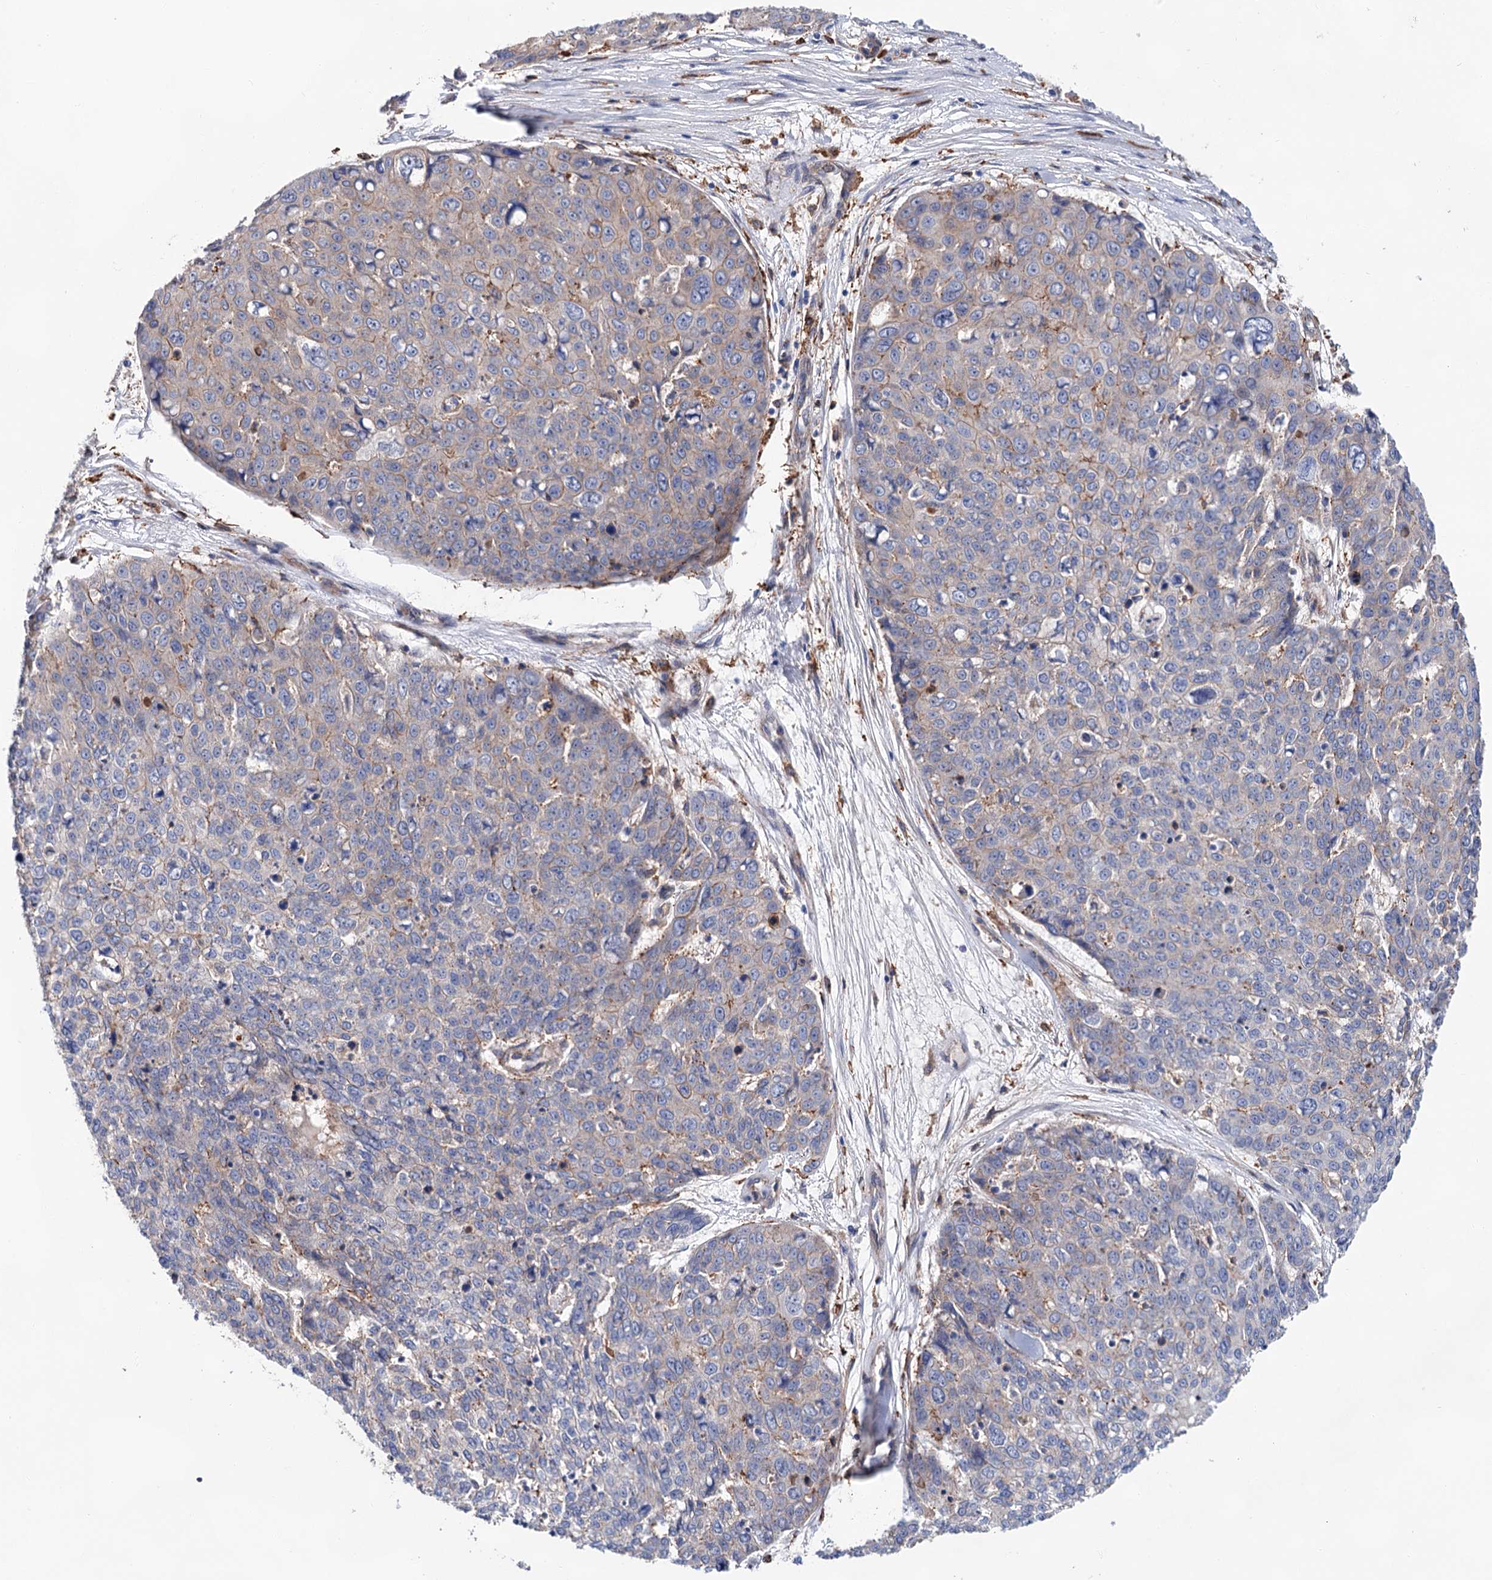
{"staining": {"intensity": "negative", "quantity": "none", "location": "none"}, "tissue": "skin cancer", "cell_type": "Tumor cells", "image_type": "cancer", "snomed": [{"axis": "morphology", "description": "Squamous cell carcinoma, NOS"}, {"axis": "topography", "description": "Skin"}], "caption": "Tumor cells are negative for protein expression in human skin squamous cell carcinoma.", "gene": "TMTC3", "patient": {"sex": "male", "age": 71}}